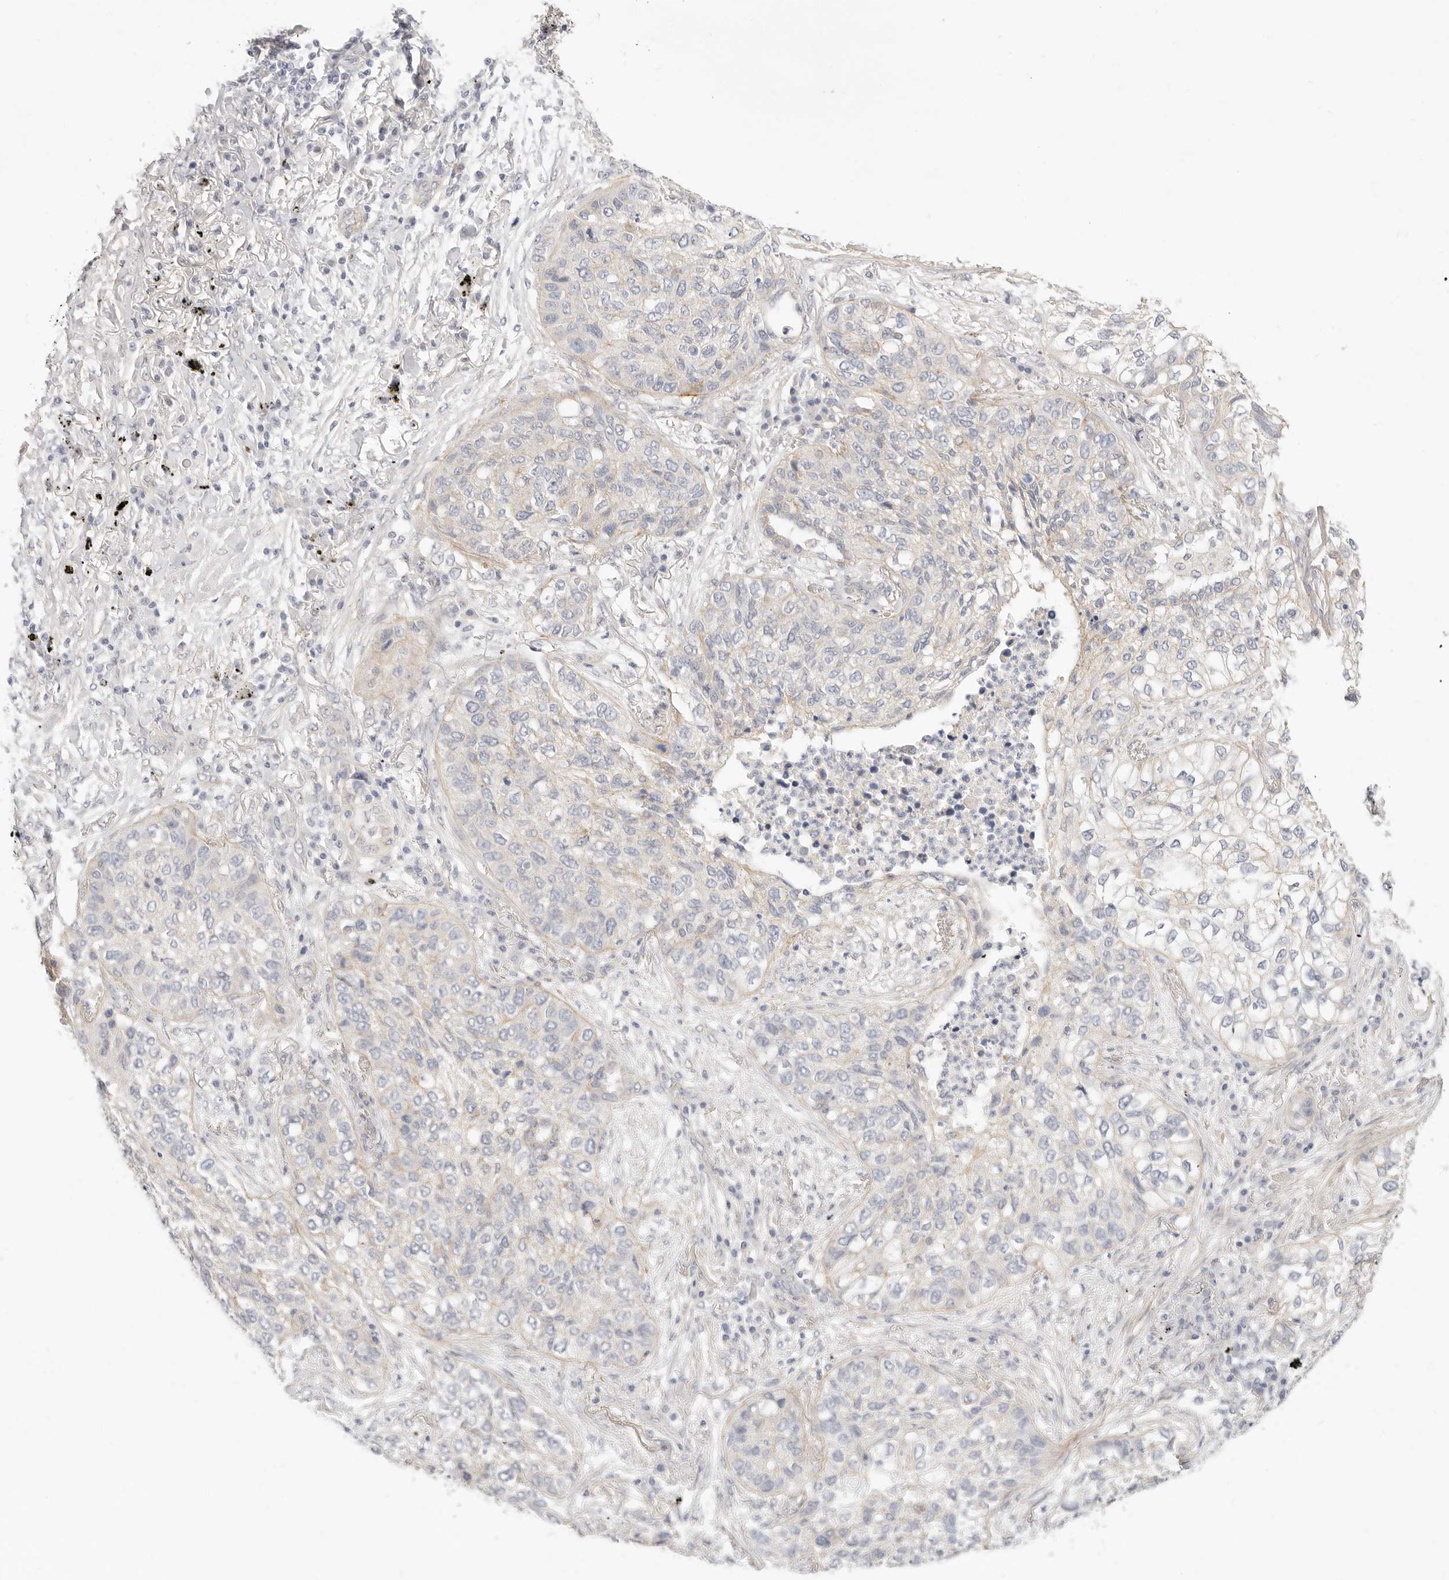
{"staining": {"intensity": "weak", "quantity": "<25%", "location": "cytoplasmic/membranous"}, "tissue": "lung cancer", "cell_type": "Tumor cells", "image_type": "cancer", "snomed": [{"axis": "morphology", "description": "Squamous cell carcinoma, NOS"}, {"axis": "topography", "description": "Lung"}], "caption": "High magnification brightfield microscopy of lung squamous cell carcinoma stained with DAB (3,3'-diaminobenzidine) (brown) and counterstained with hematoxylin (blue): tumor cells show no significant expression.", "gene": "UBXN10", "patient": {"sex": "female", "age": 63}}